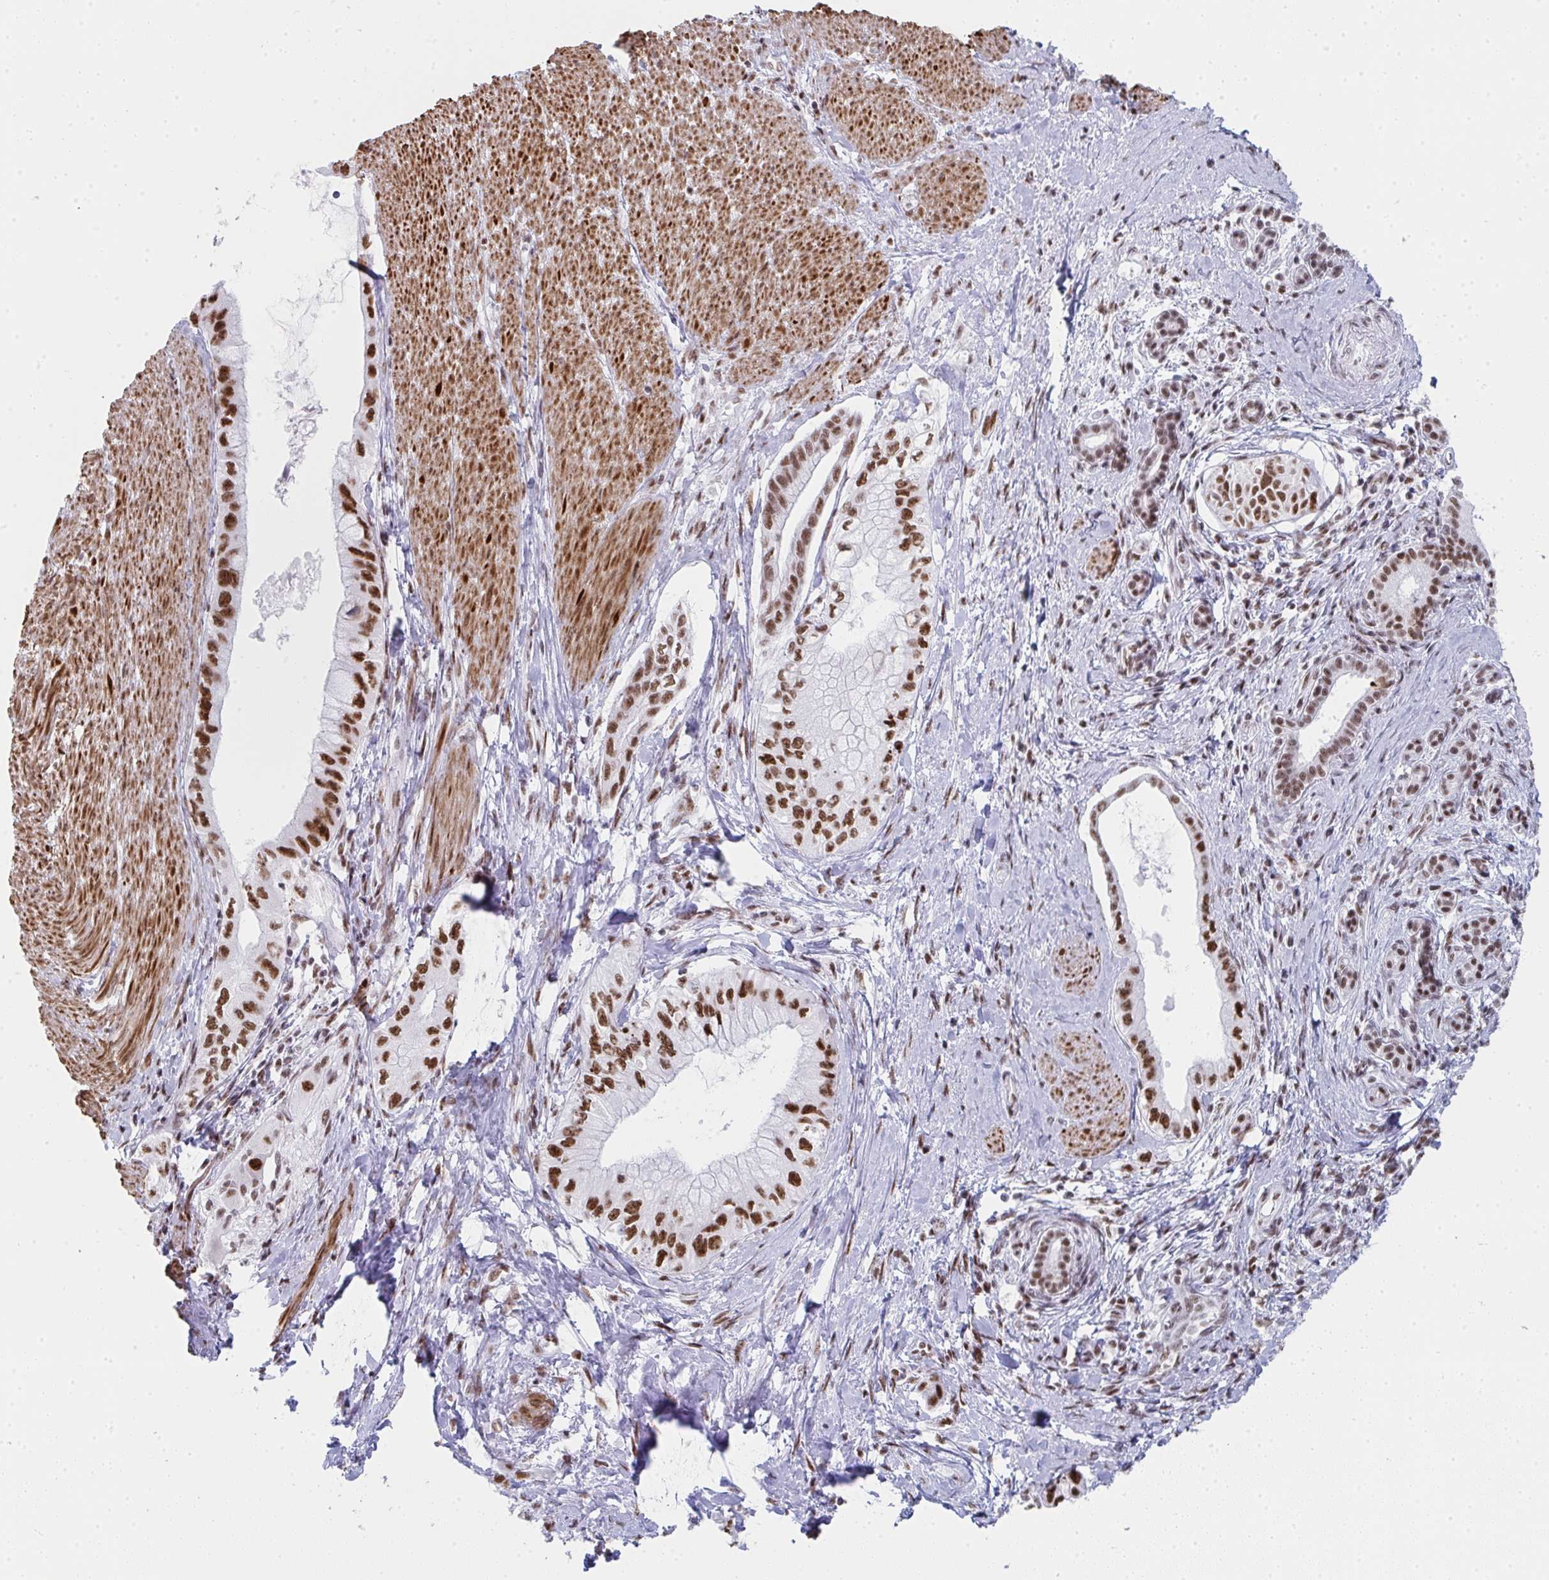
{"staining": {"intensity": "strong", "quantity": ">75%", "location": "nuclear"}, "tissue": "pancreatic cancer", "cell_type": "Tumor cells", "image_type": "cancer", "snomed": [{"axis": "morphology", "description": "Adenocarcinoma, NOS"}, {"axis": "topography", "description": "Pancreas"}], "caption": "Immunohistochemical staining of pancreatic cancer shows strong nuclear protein staining in about >75% of tumor cells. Nuclei are stained in blue.", "gene": "SNRNP70", "patient": {"sex": "male", "age": 48}}